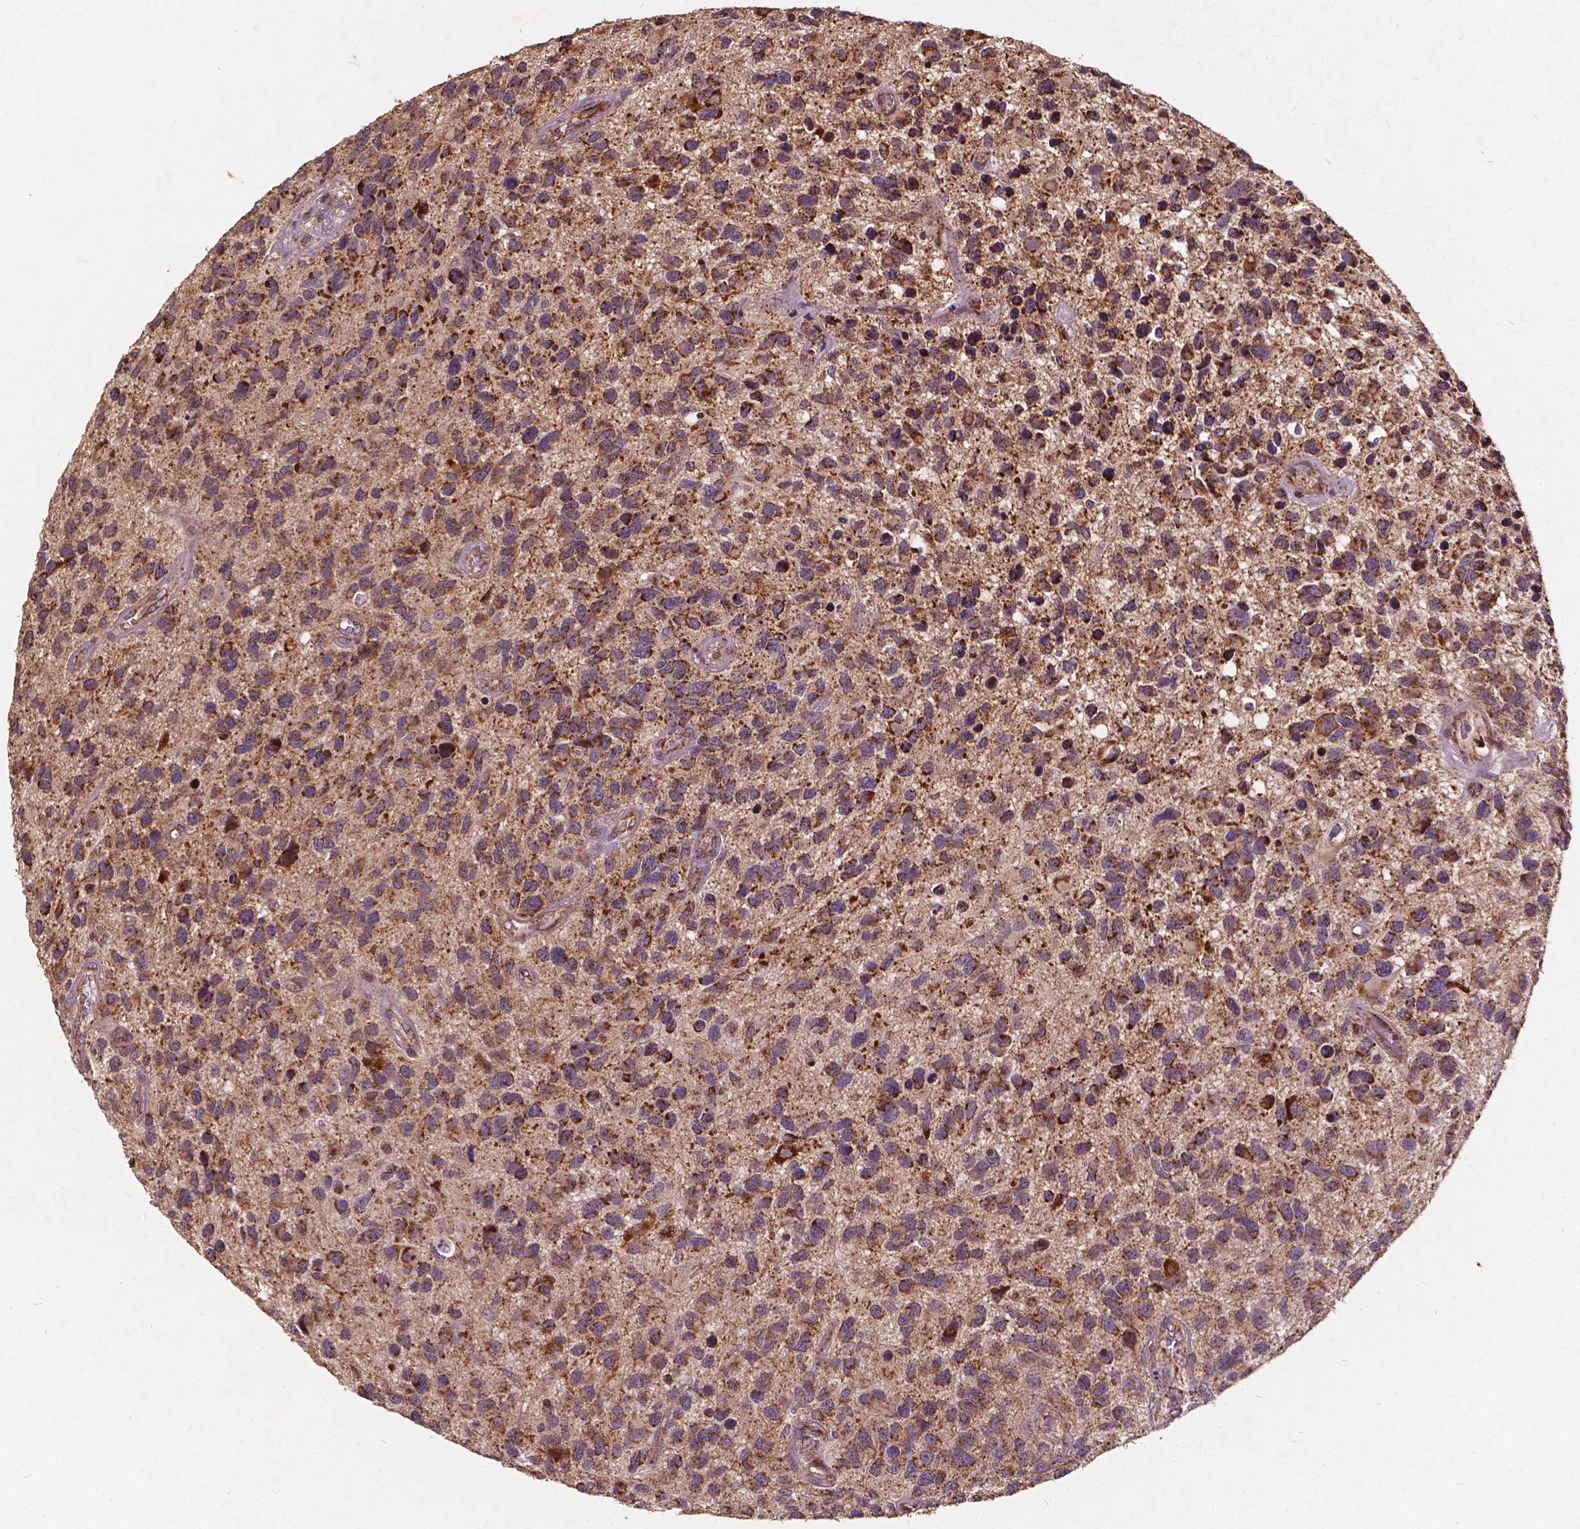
{"staining": {"intensity": "moderate", "quantity": ">75%", "location": "cytoplasmic/membranous"}, "tissue": "glioma", "cell_type": "Tumor cells", "image_type": "cancer", "snomed": [{"axis": "morphology", "description": "Glioma, malignant, NOS"}, {"axis": "morphology", "description": "Glioma, malignant, High grade"}, {"axis": "topography", "description": "Brain"}], "caption": "Immunohistochemistry (DAB) staining of human malignant glioma (high-grade) reveals moderate cytoplasmic/membranous protein staining in approximately >75% of tumor cells. Nuclei are stained in blue.", "gene": "UBXN2A", "patient": {"sex": "female", "age": 71}}